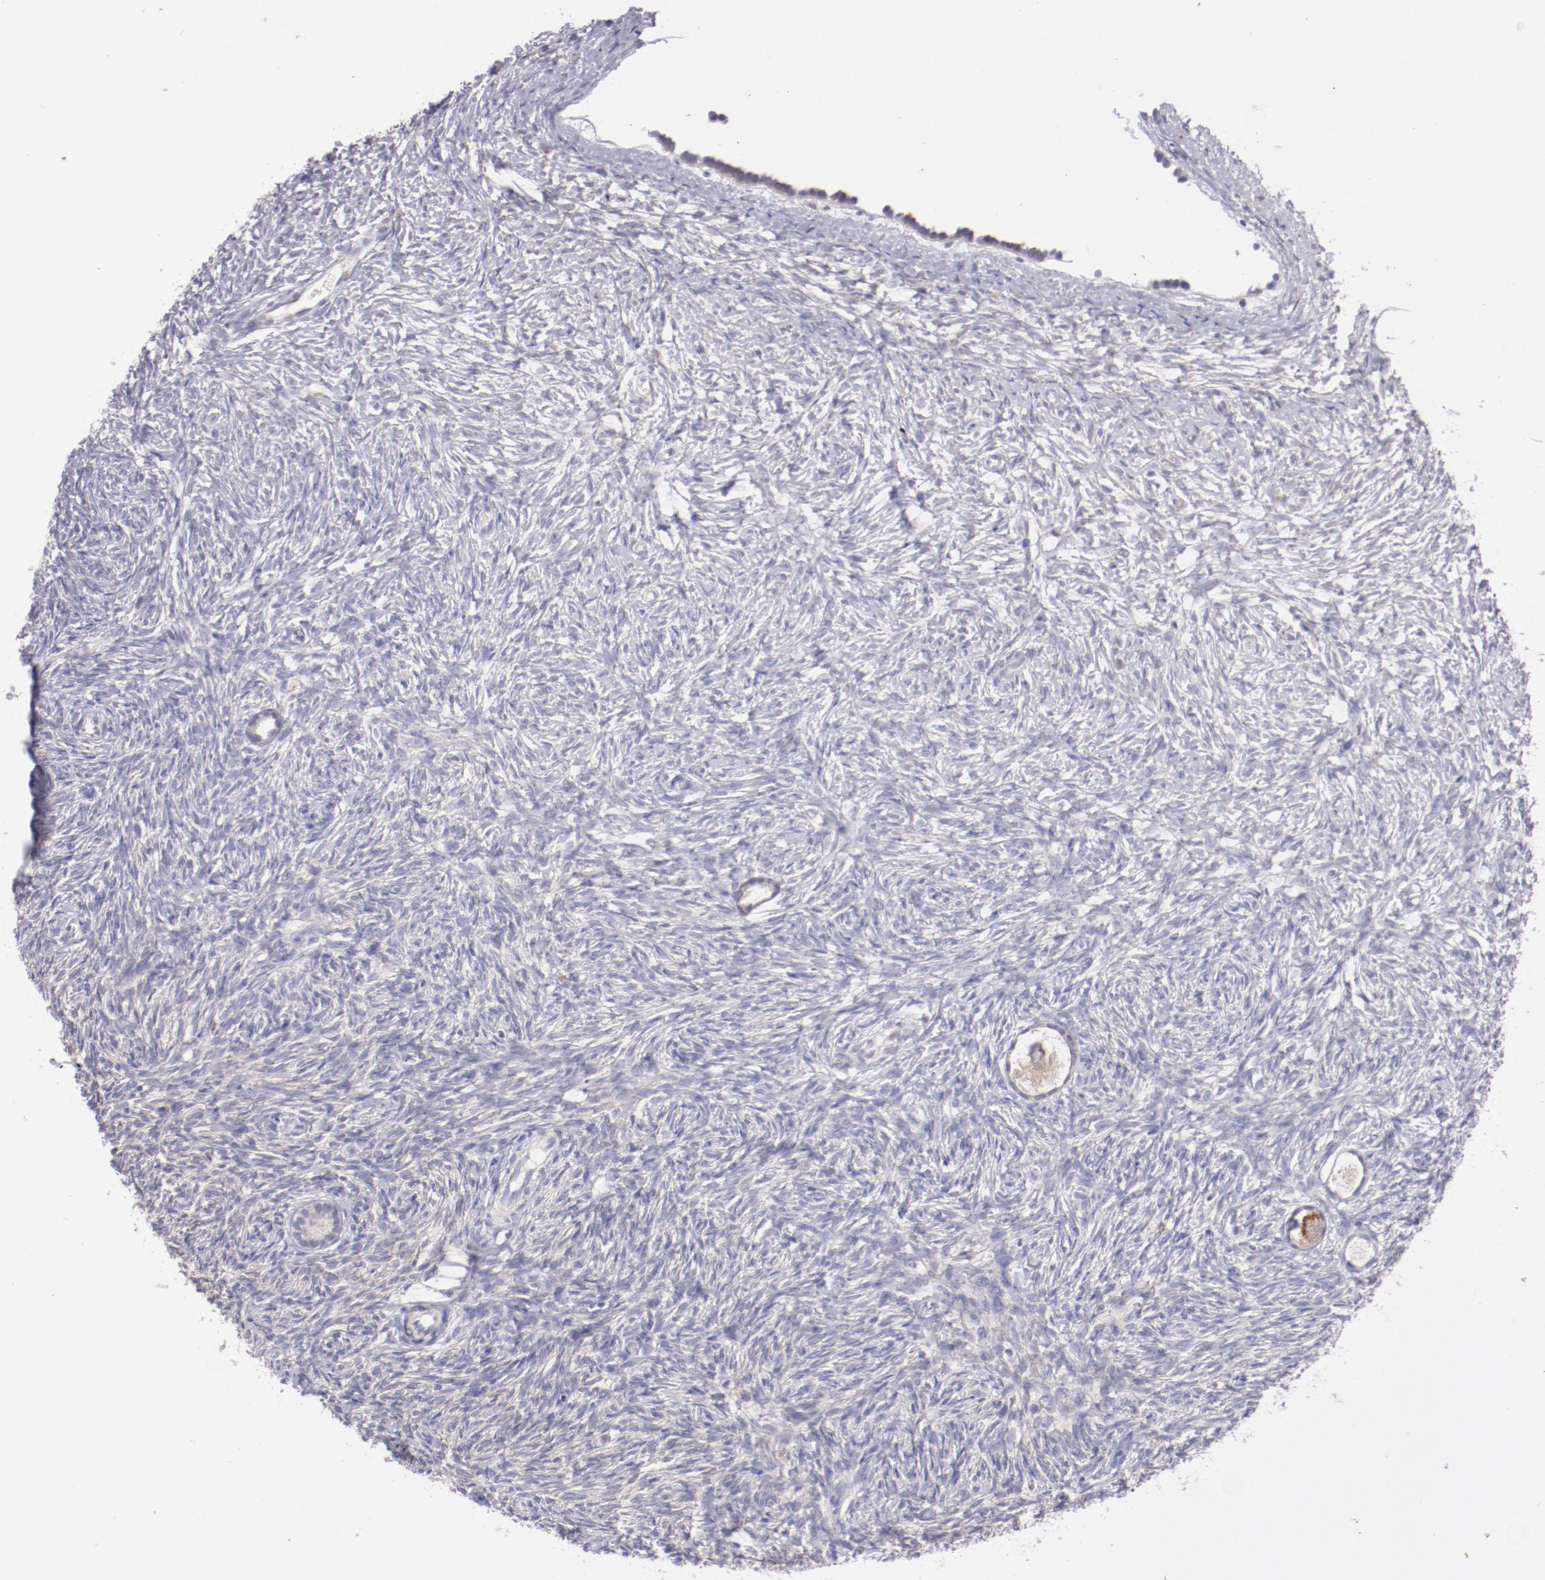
{"staining": {"intensity": "moderate", "quantity": ">75%", "location": "cytoplasmic/membranous"}, "tissue": "ovary", "cell_type": "Follicle cells", "image_type": "normal", "snomed": [{"axis": "morphology", "description": "Normal tissue, NOS"}, {"axis": "topography", "description": "Ovary"}], "caption": "Immunohistochemical staining of benign ovary reveals >75% levels of moderate cytoplasmic/membranous protein positivity in approximately >75% of follicle cells.", "gene": "TRAF3", "patient": {"sex": "female", "age": 35}}